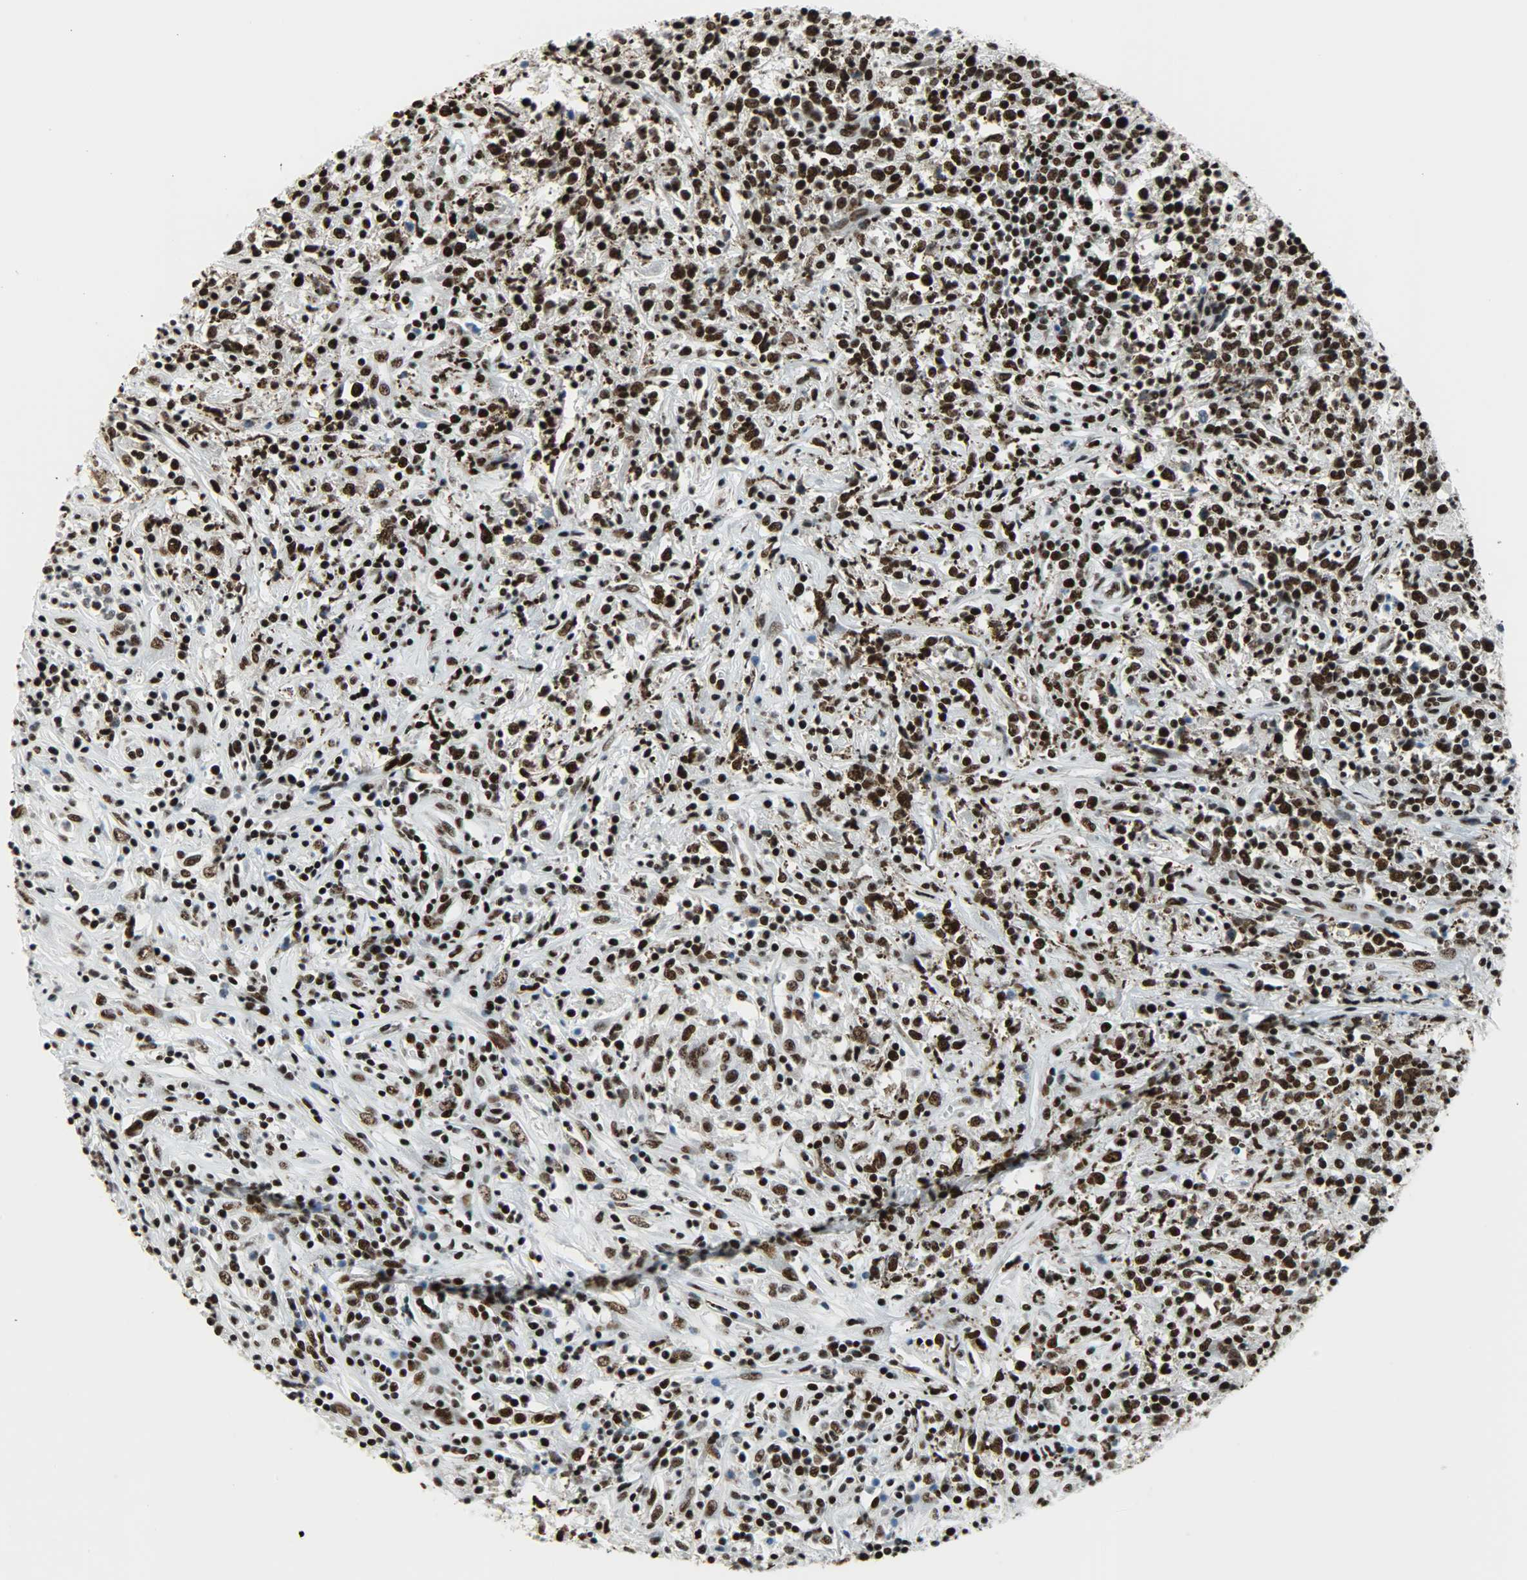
{"staining": {"intensity": "strong", "quantity": ">75%", "location": "nuclear"}, "tissue": "lymphoma", "cell_type": "Tumor cells", "image_type": "cancer", "snomed": [{"axis": "morphology", "description": "Malignant lymphoma, non-Hodgkin's type, High grade"}, {"axis": "topography", "description": "Lymph node"}], "caption": "Strong nuclear protein staining is seen in approximately >75% of tumor cells in lymphoma.", "gene": "SNRPA", "patient": {"sex": "female", "age": 84}}